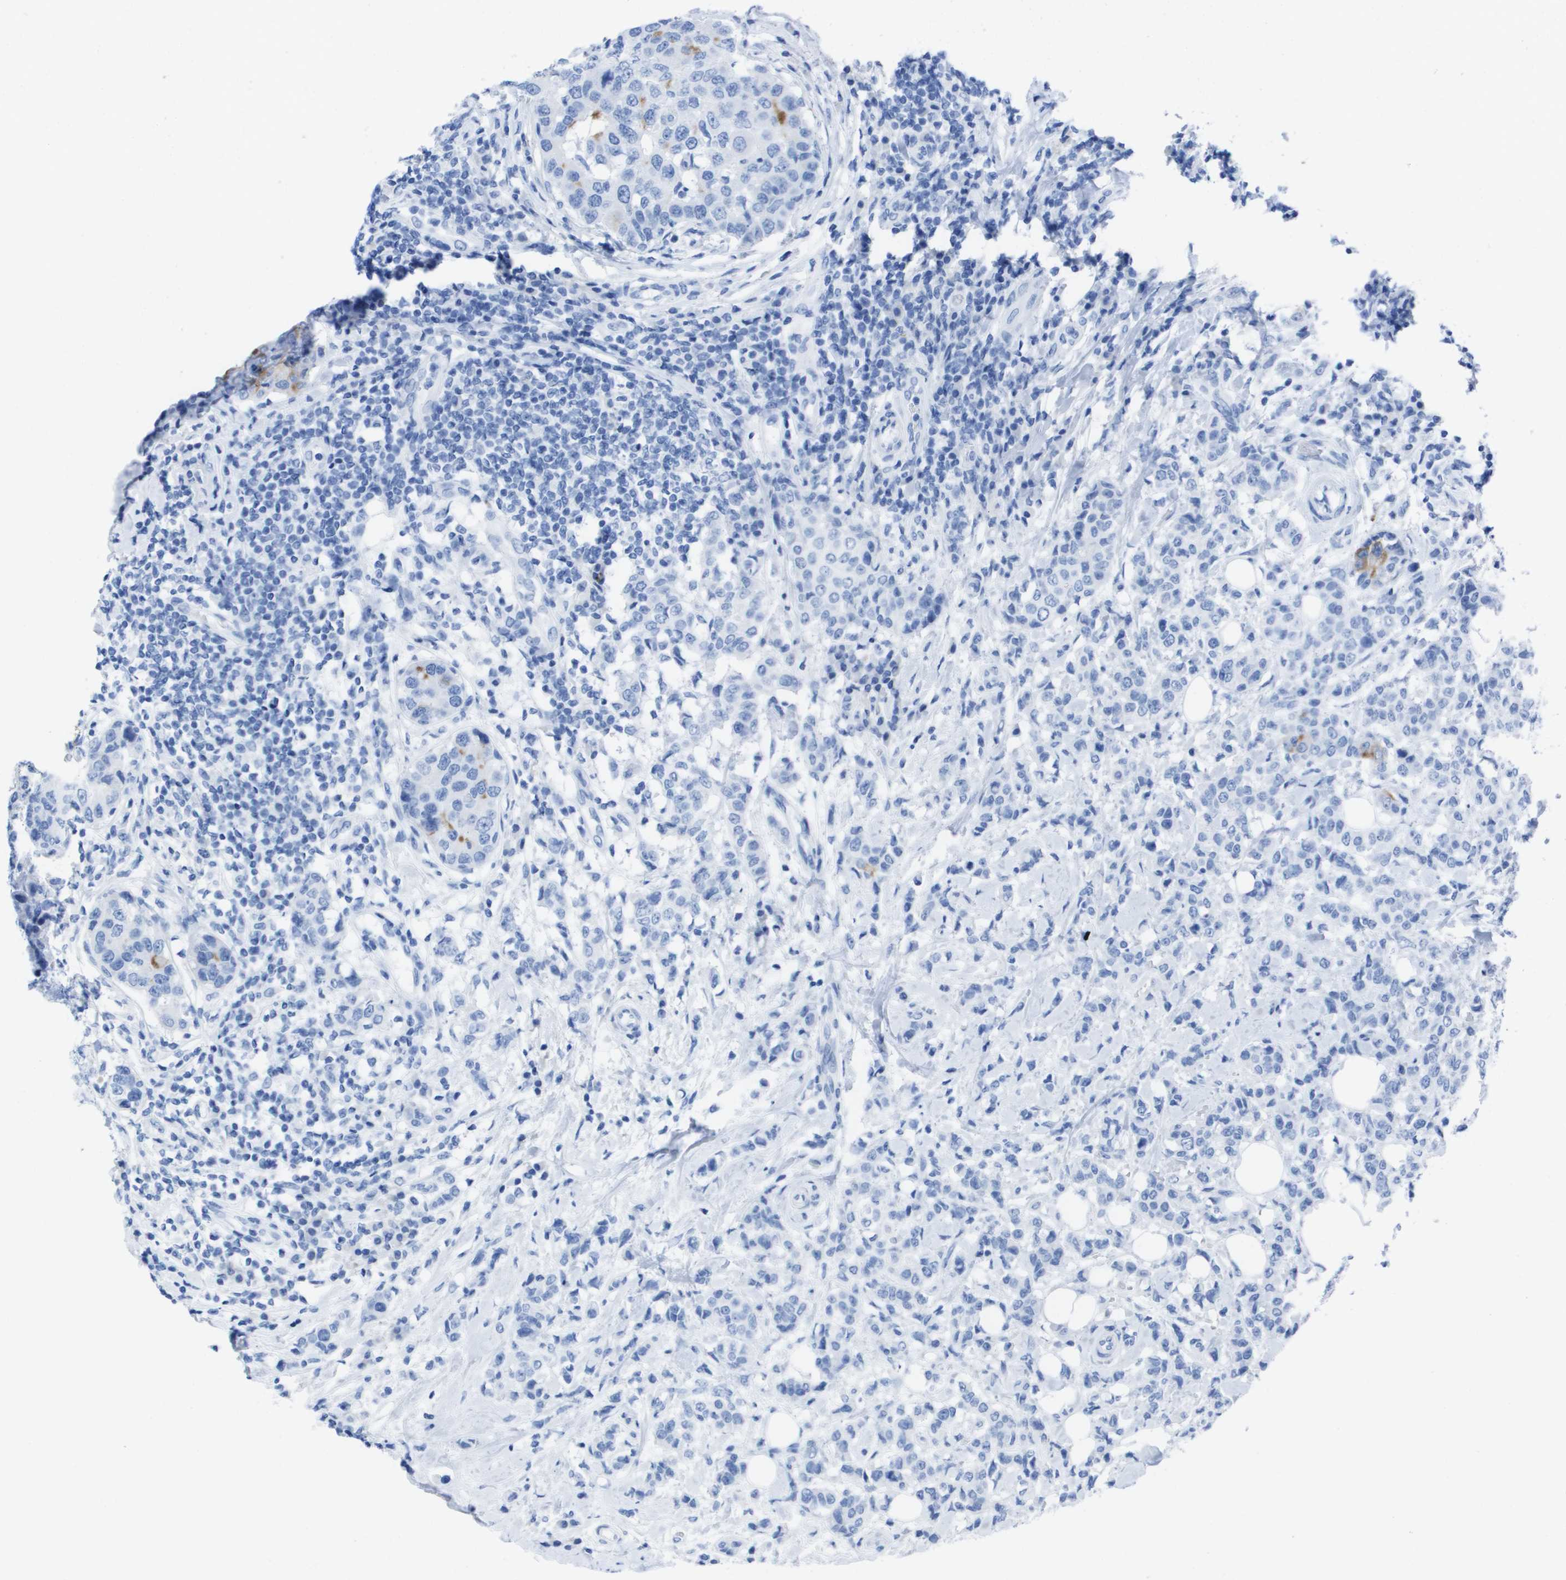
{"staining": {"intensity": "negative", "quantity": "none", "location": "none"}, "tissue": "breast cancer", "cell_type": "Tumor cells", "image_type": "cancer", "snomed": [{"axis": "morphology", "description": "Duct carcinoma"}, {"axis": "topography", "description": "Breast"}], "caption": "An immunohistochemistry histopathology image of breast infiltrating ductal carcinoma is shown. There is no staining in tumor cells of breast infiltrating ductal carcinoma.", "gene": "KCNA3", "patient": {"sex": "female", "age": 27}}